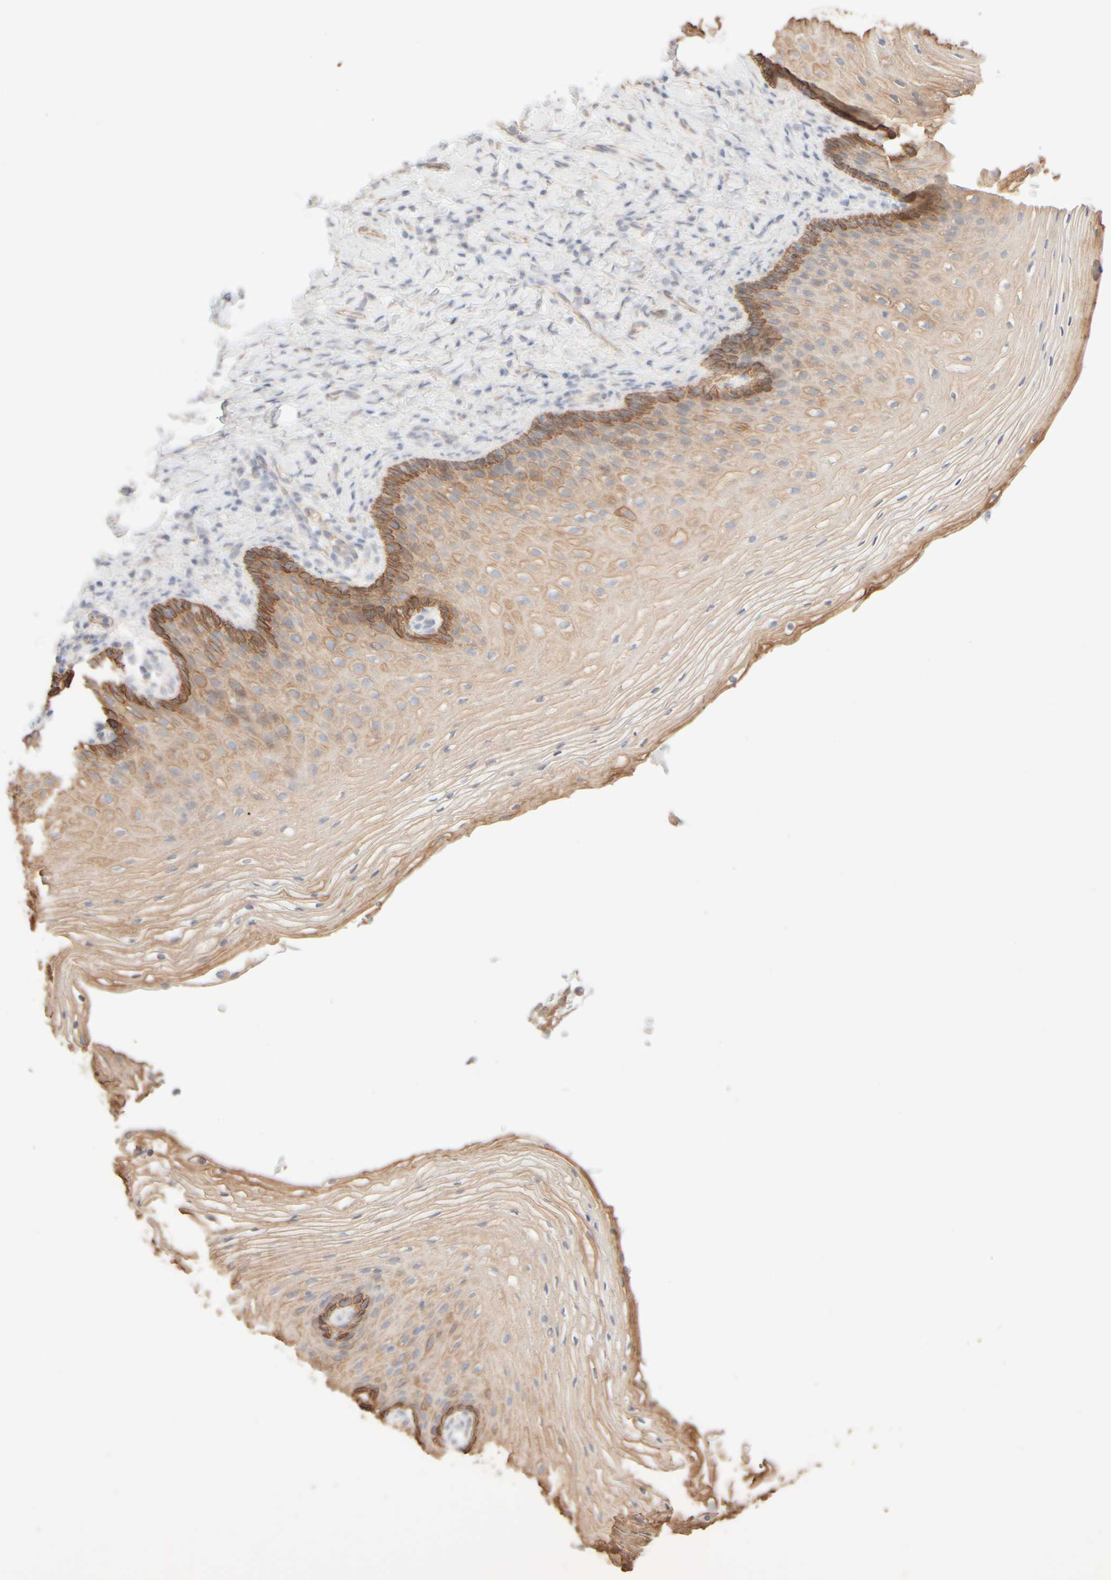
{"staining": {"intensity": "strong", "quantity": "25%-75%", "location": "cytoplasmic/membranous"}, "tissue": "vagina", "cell_type": "Squamous epithelial cells", "image_type": "normal", "snomed": [{"axis": "morphology", "description": "Normal tissue, NOS"}, {"axis": "topography", "description": "Vagina"}], "caption": "Vagina stained with DAB (3,3'-diaminobenzidine) immunohistochemistry shows high levels of strong cytoplasmic/membranous staining in about 25%-75% of squamous epithelial cells.", "gene": "KRT15", "patient": {"sex": "female", "age": 60}}